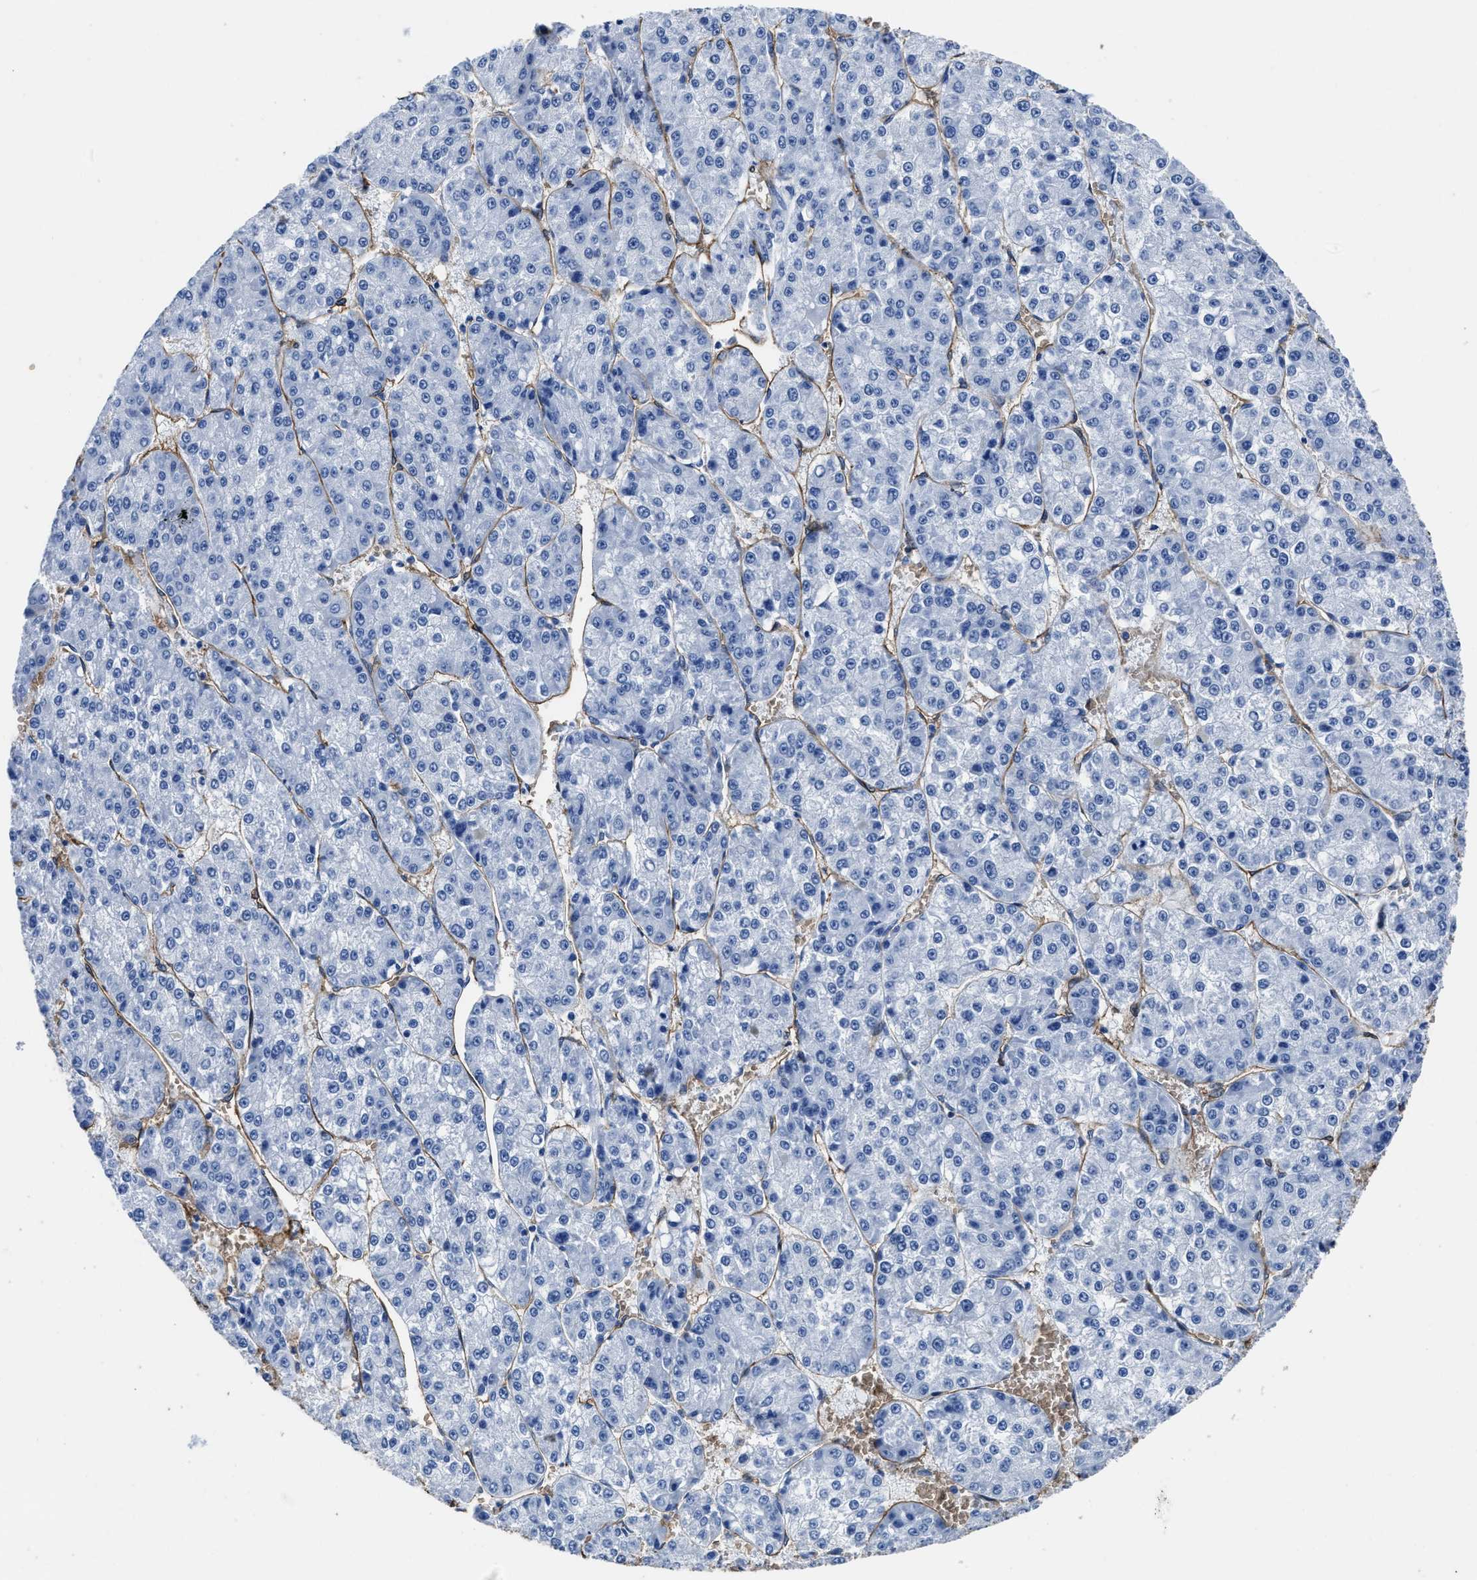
{"staining": {"intensity": "negative", "quantity": "none", "location": "none"}, "tissue": "liver cancer", "cell_type": "Tumor cells", "image_type": "cancer", "snomed": [{"axis": "morphology", "description": "Carcinoma, Hepatocellular, NOS"}, {"axis": "topography", "description": "Liver"}], "caption": "Immunohistochemical staining of liver cancer (hepatocellular carcinoma) reveals no significant staining in tumor cells.", "gene": "AQP1", "patient": {"sex": "female", "age": 73}}